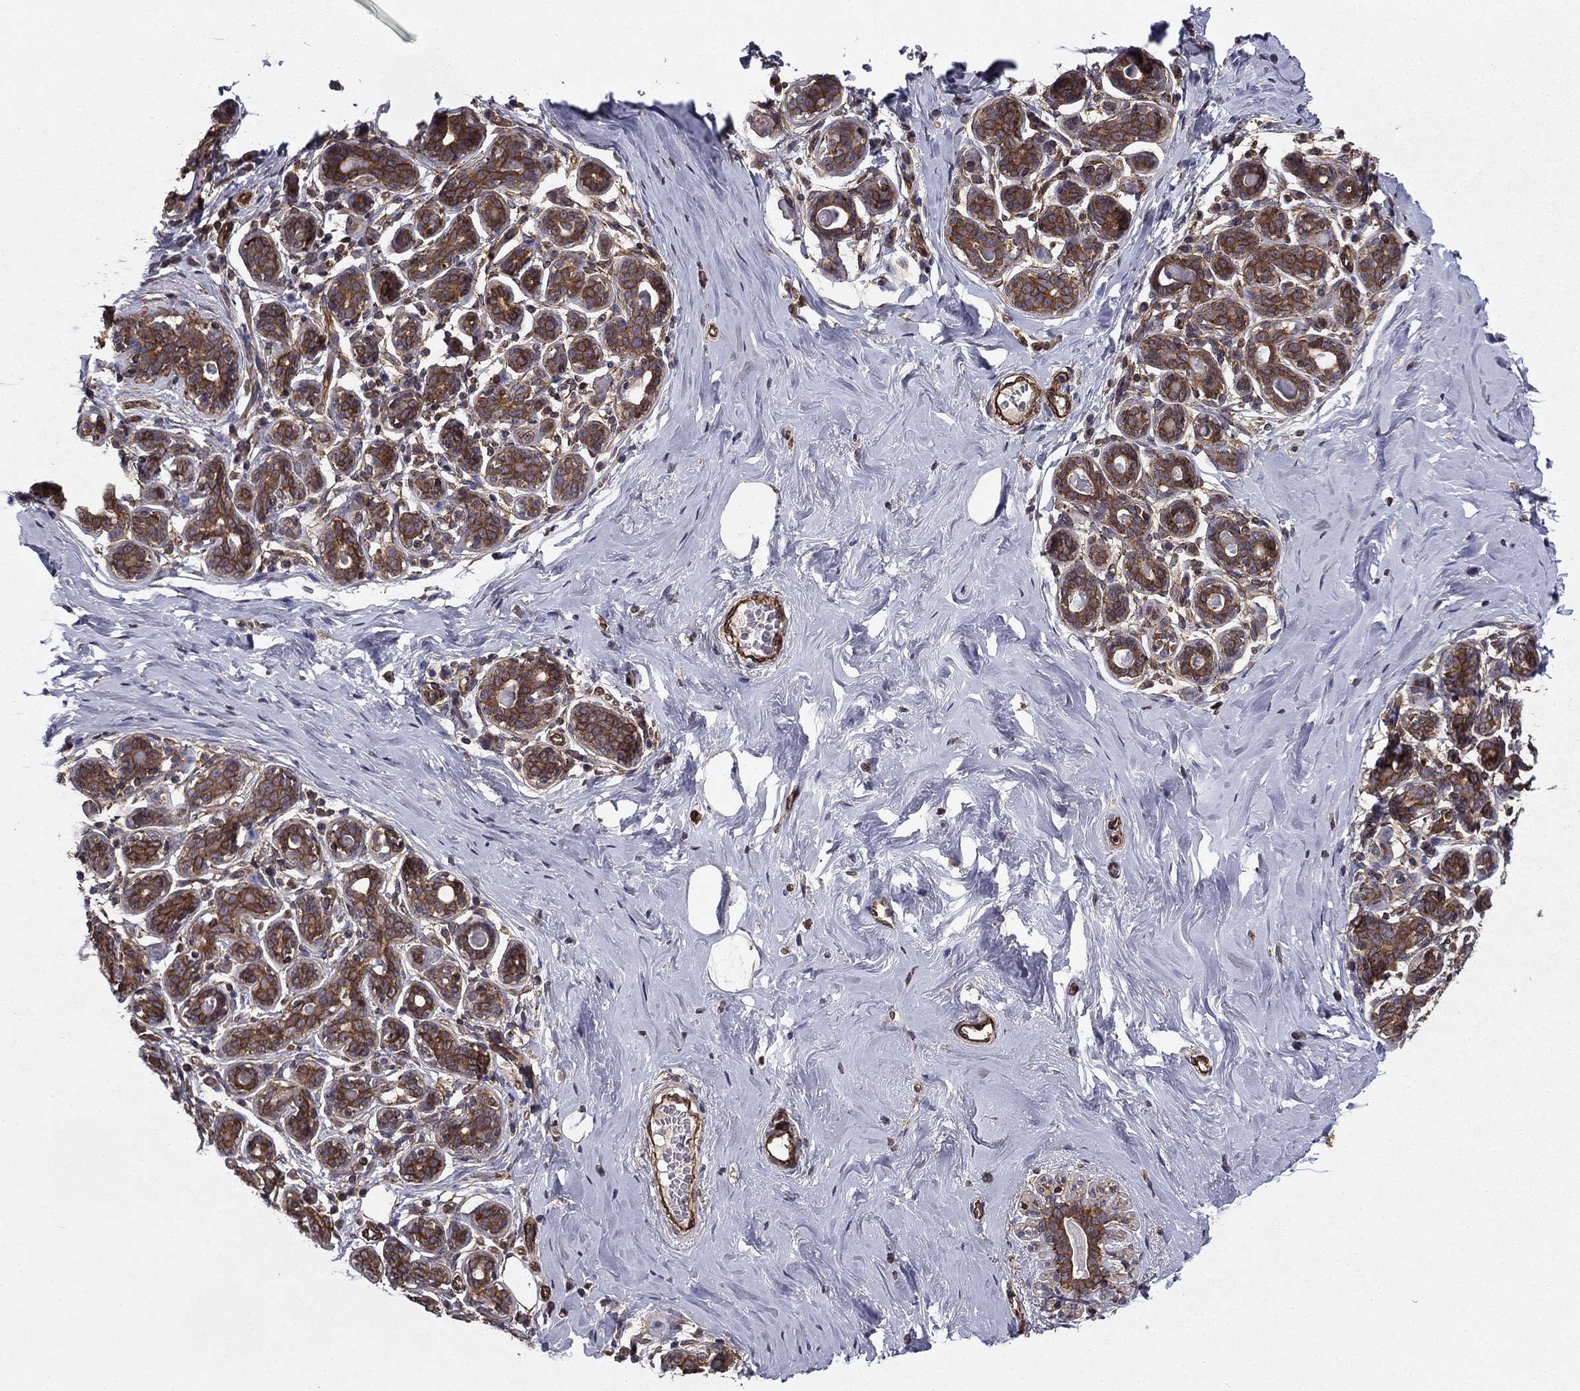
{"staining": {"intensity": "strong", "quantity": "<25%", "location": "cytoplasmic/membranous"}, "tissue": "breast", "cell_type": "Adipocytes", "image_type": "normal", "snomed": [{"axis": "morphology", "description": "Normal tissue, NOS"}, {"axis": "topography", "description": "Skin"}, {"axis": "topography", "description": "Breast"}], "caption": "High-magnification brightfield microscopy of unremarkable breast stained with DAB (brown) and counterstained with hematoxylin (blue). adipocytes exhibit strong cytoplasmic/membranous positivity is seen in about<25% of cells.", "gene": "SHMT1", "patient": {"sex": "female", "age": 43}}